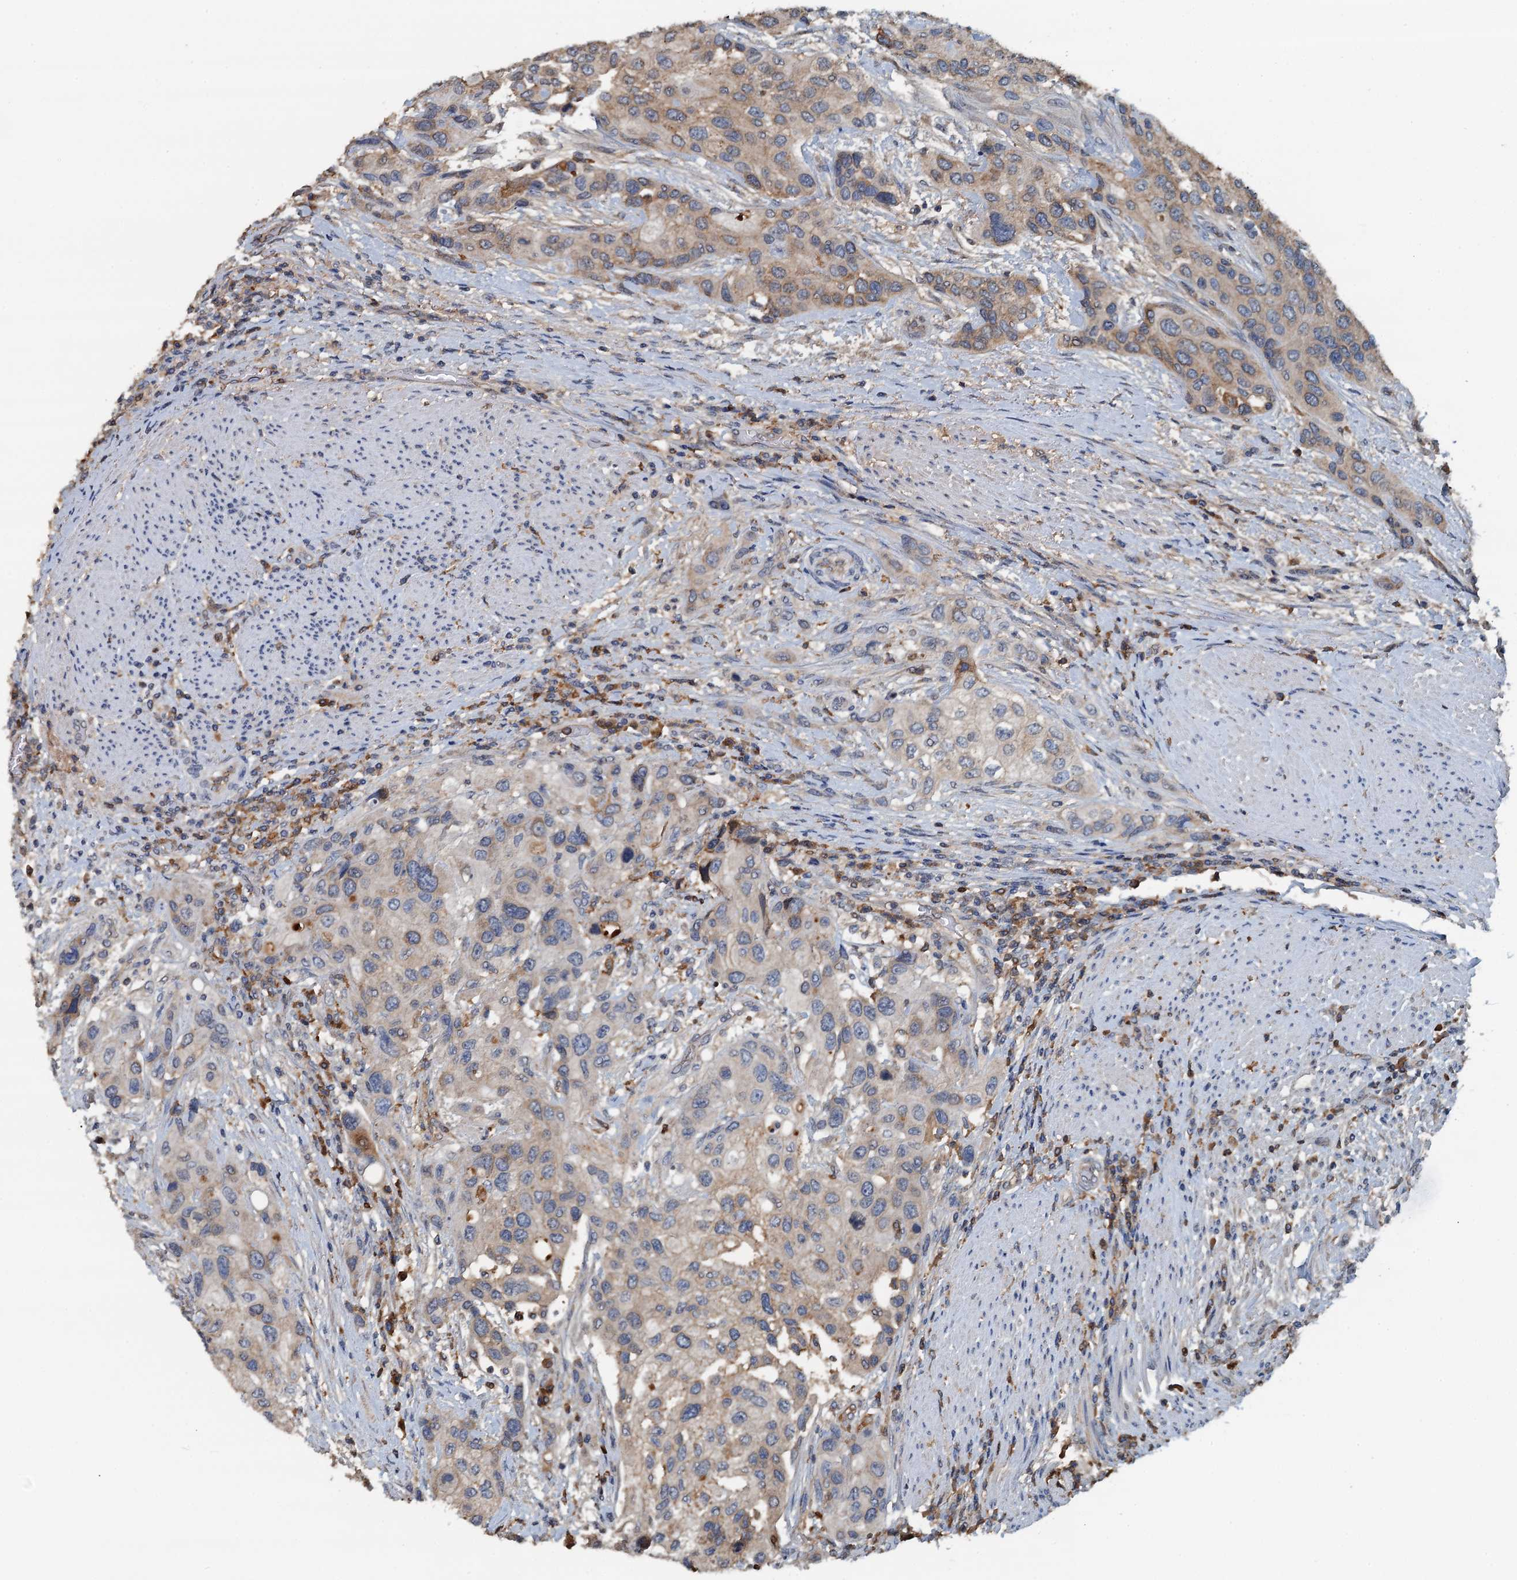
{"staining": {"intensity": "weak", "quantity": "25%-75%", "location": "cytoplasmic/membranous"}, "tissue": "urothelial cancer", "cell_type": "Tumor cells", "image_type": "cancer", "snomed": [{"axis": "morphology", "description": "Normal tissue, NOS"}, {"axis": "morphology", "description": "Urothelial carcinoma, High grade"}, {"axis": "topography", "description": "Vascular tissue"}, {"axis": "topography", "description": "Urinary bladder"}], "caption": "This is an image of immunohistochemistry (IHC) staining of urothelial carcinoma (high-grade), which shows weak staining in the cytoplasmic/membranous of tumor cells.", "gene": "LSM14B", "patient": {"sex": "female", "age": 56}}